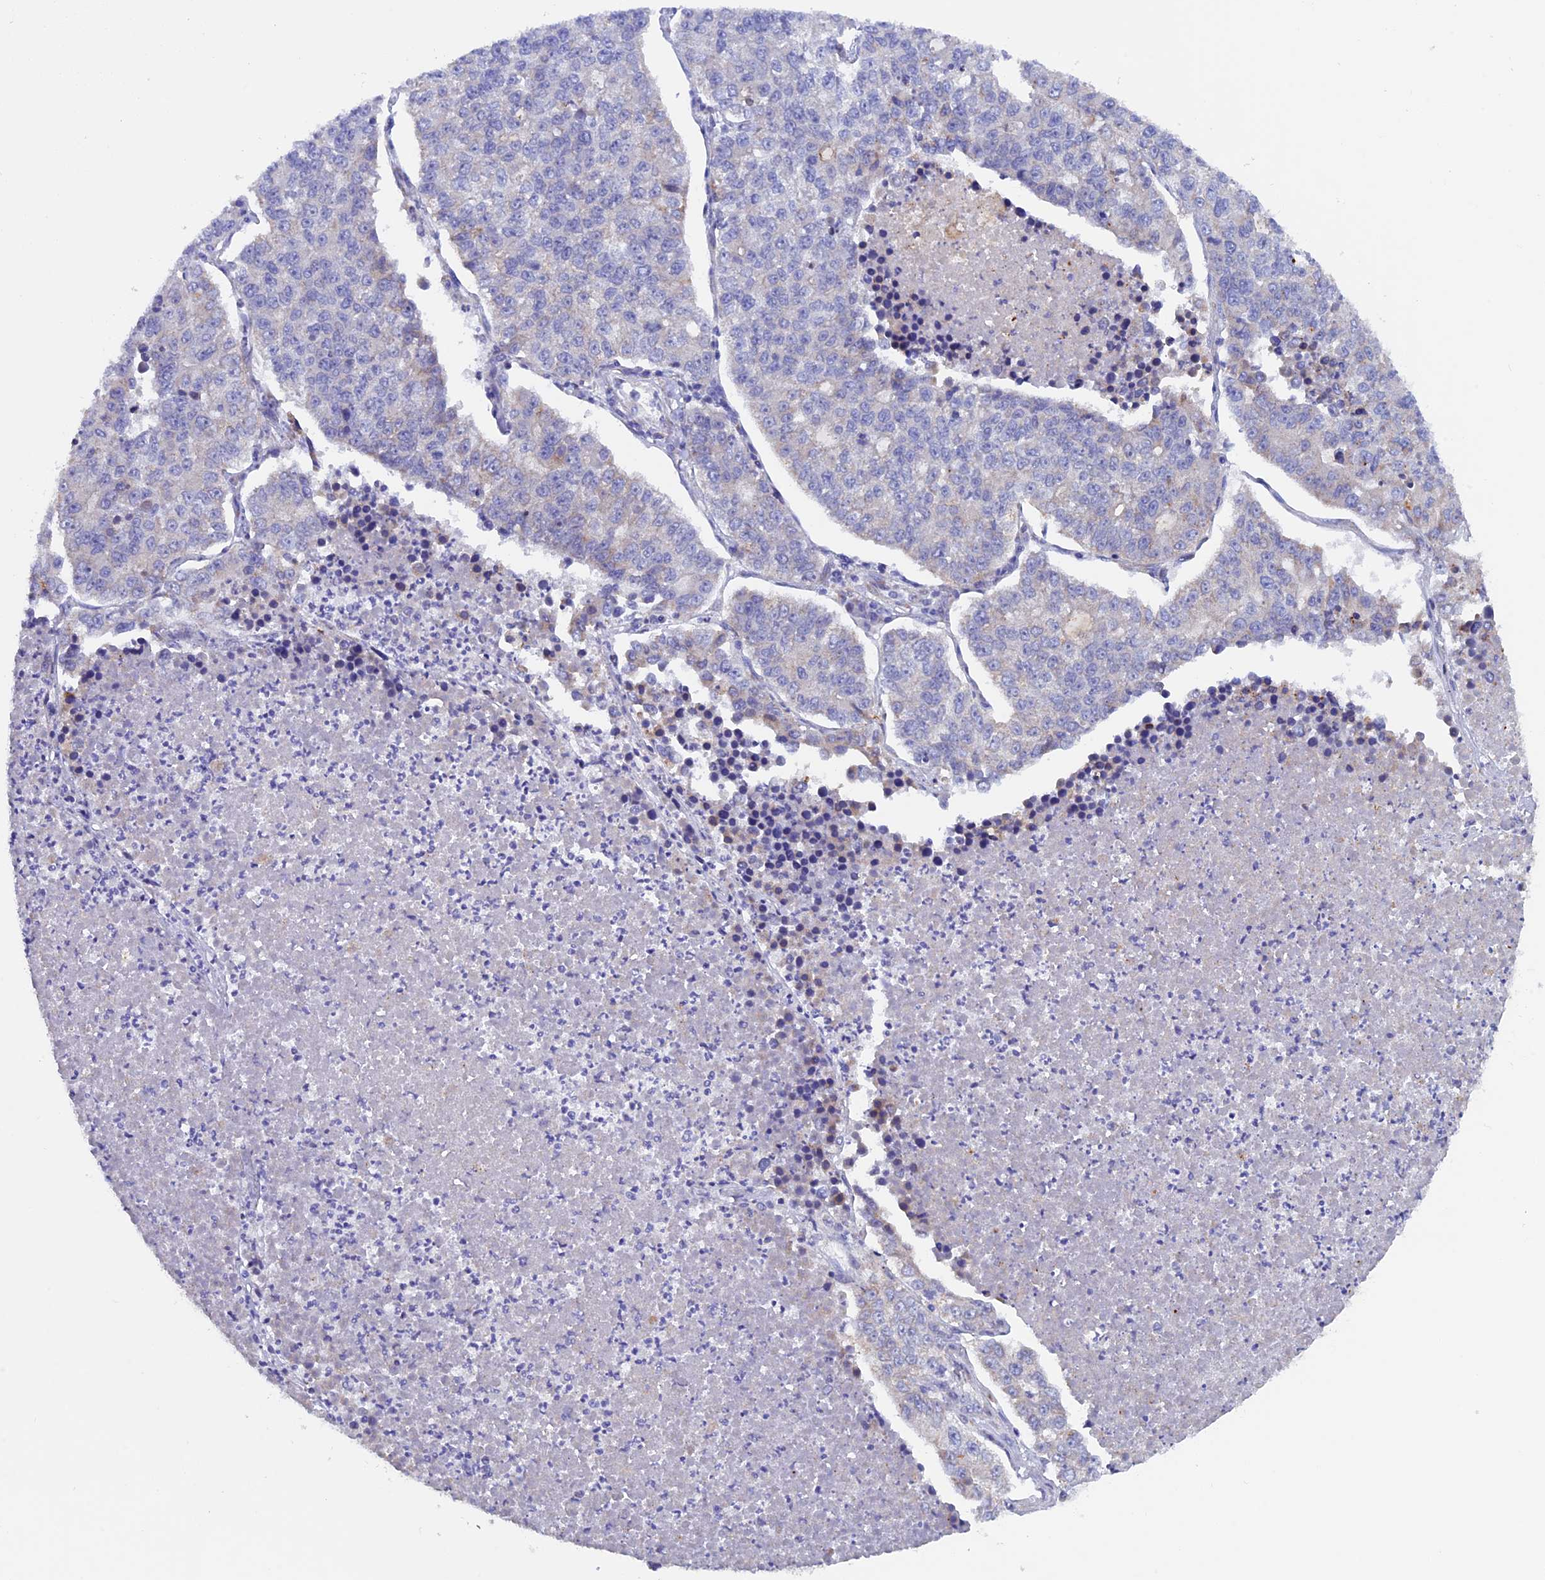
{"staining": {"intensity": "negative", "quantity": "none", "location": "none"}, "tissue": "lung cancer", "cell_type": "Tumor cells", "image_type": "cancer", "snomed": [{"axis": "morphology", "description": "Adenocarcinoma, NOS"}, {"axis": "topography", "description": "Lung"}], "caption": "DAB immunohistochemical staining of human lung cancer (adenocarcinoma) shows no significant expression in tumor cells.", "gene": "ETFDH", "patient": {"sex": "male", "age": 49}}